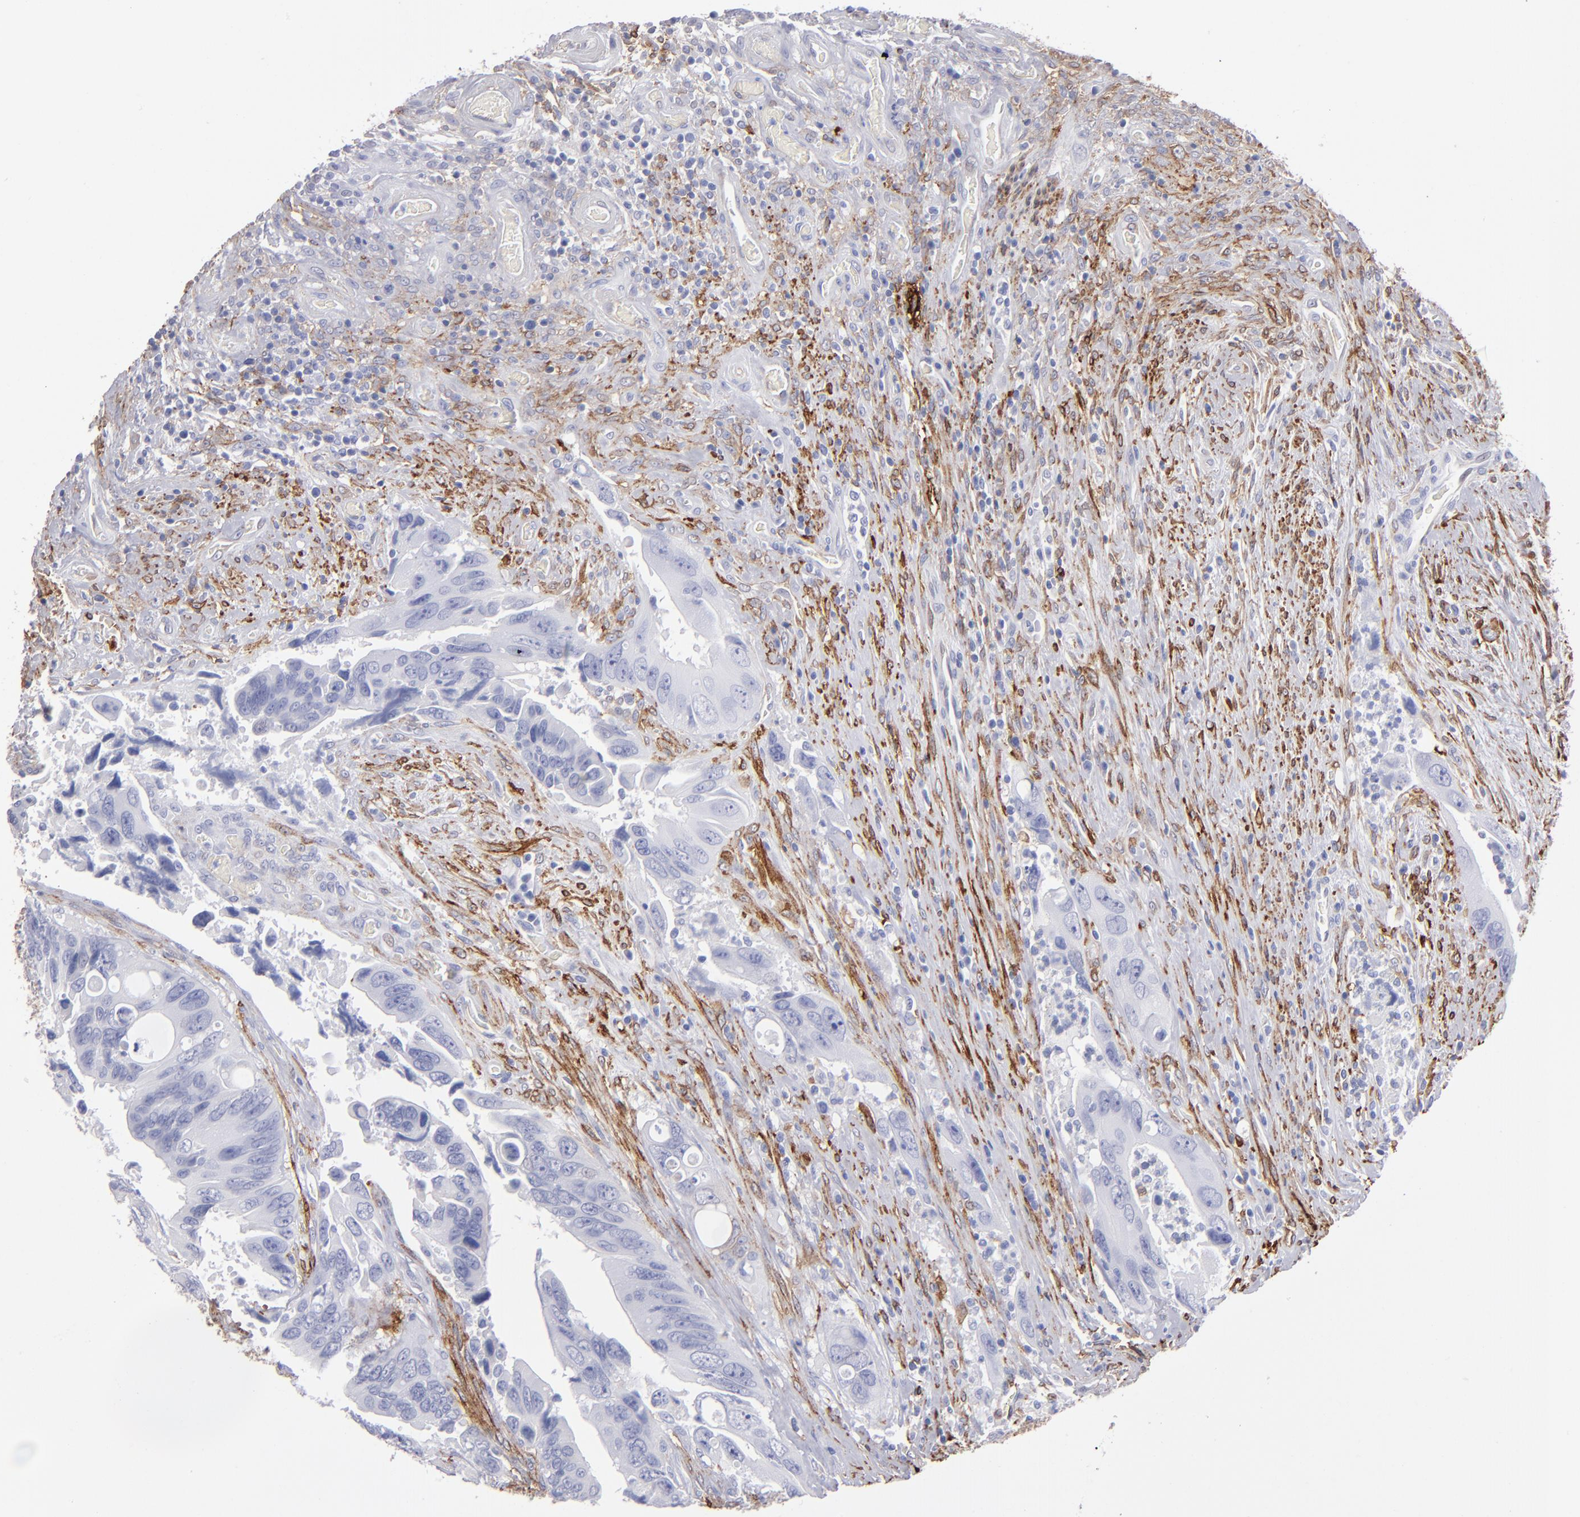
{"staining": {"intensity": "negative", "quantity": "none", "location": "none"}, "tissue": "colorectal cancer", "cell_type": "Tumor cells", "image_type": "cancer", "snomed": [{"axis": "morphology", "description": "Adenocarcinoma, NOS"}, {"axis": "topography", "description": "Rectum"}], "caption": "Immunohistochemical staining of colorectal cancer (adenocarcinoma) demonstrates no significant positivity in tumor cells. (DAB immunohistochemistry (IHC) visualized using brightfield microscopy, high magnification).", "gene": "AHNAK2", "patient": {"sex": "male", "age": 70}}